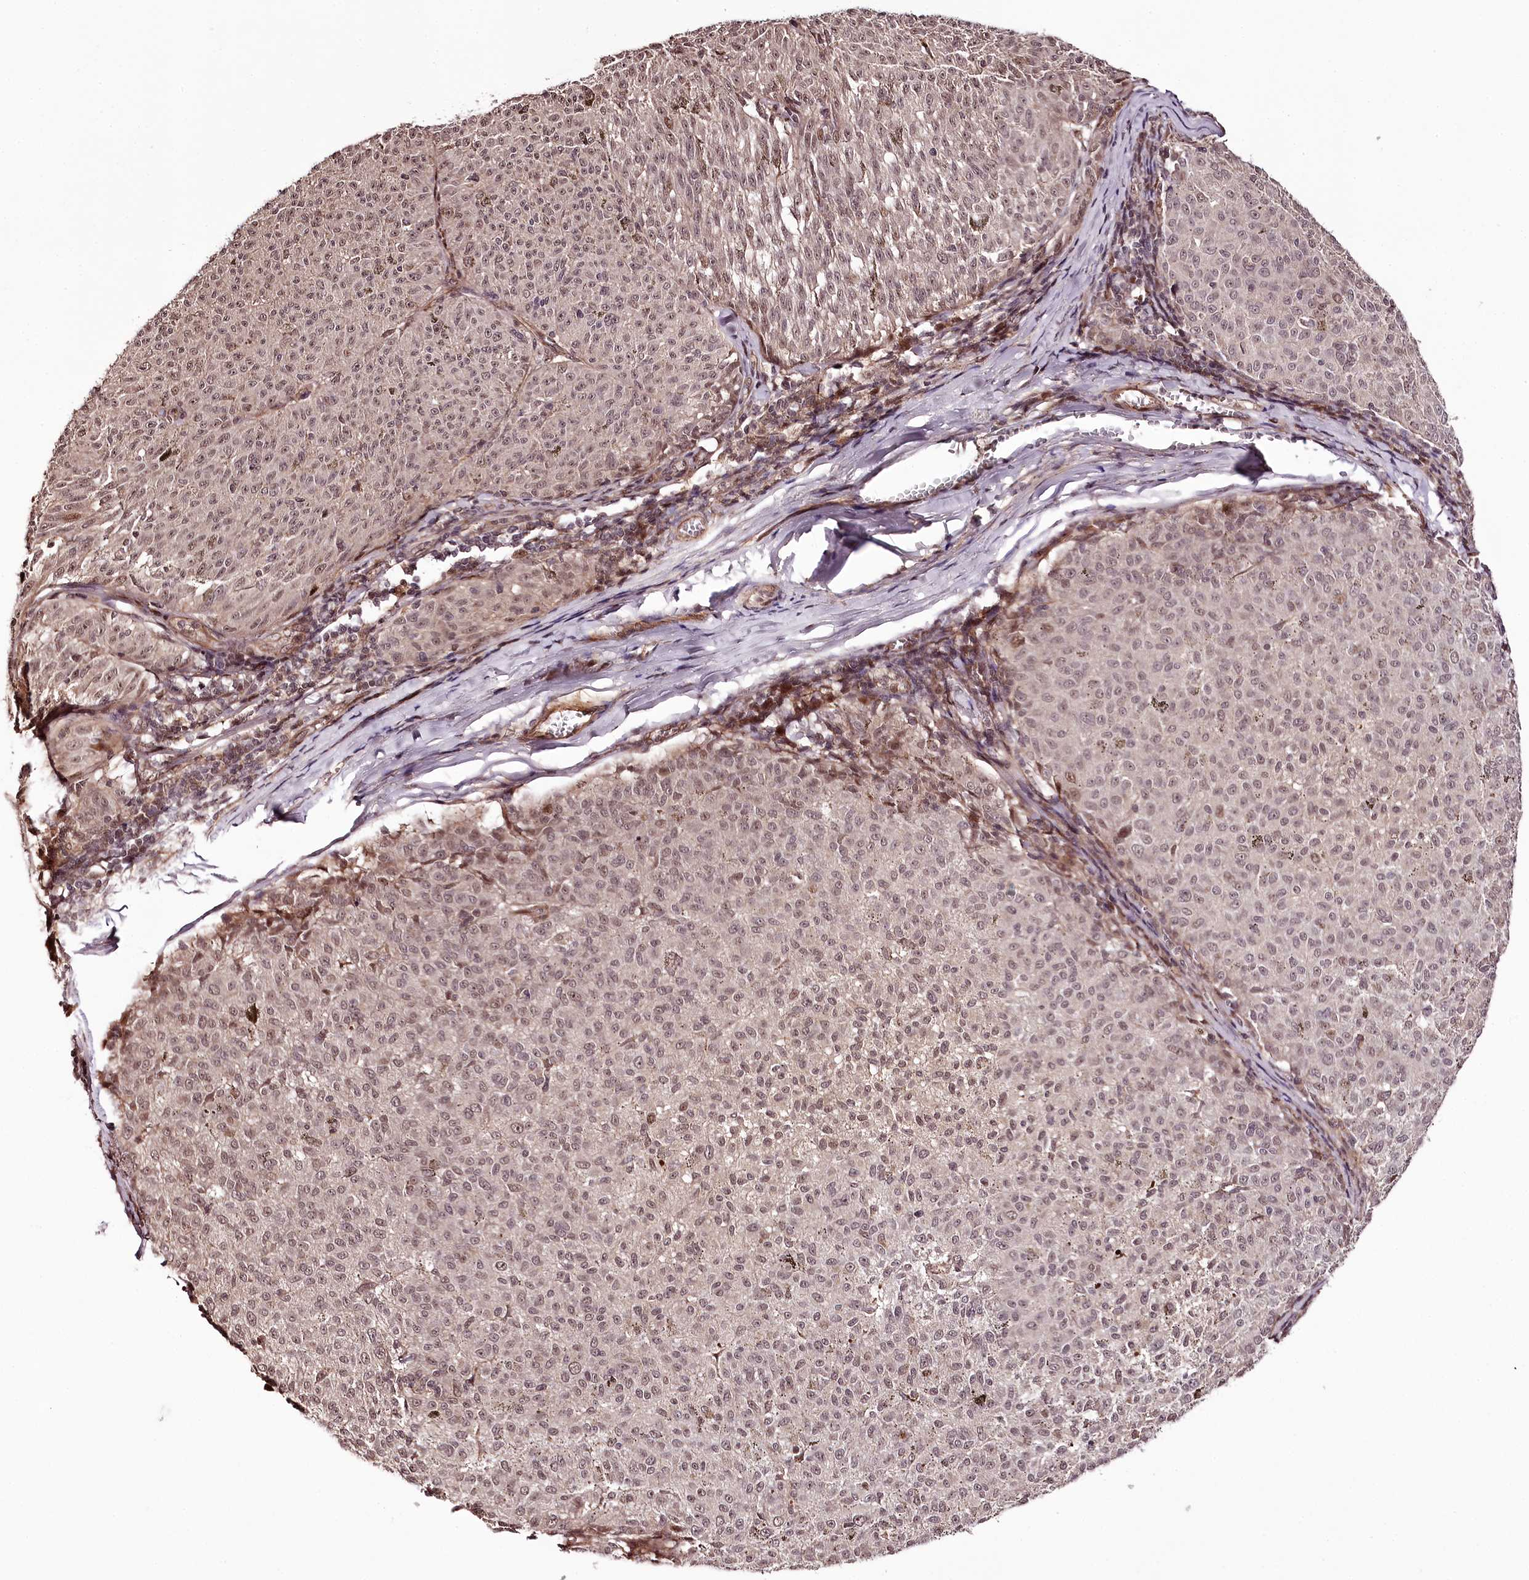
{"staining": {"intensity": "weak", "quantity": "25%-75%", "location": "nuclear"}, "tissue": "melanoma", "cell_type": "Tumor cells", "image_type": "cancer", "snomed": [{"axis": "morphology", "description": "Malignant melanoma, NOS"}, {"axis": "topography", "description": "Skin"}], "caption": "Weak nuclear staining for a protein is appreciated in approximately 25%-75% of tumor cells of melanoma using immunohistochemistry.", "gene": "TTC33", "patient": {"sex": "female", "age": 72}}